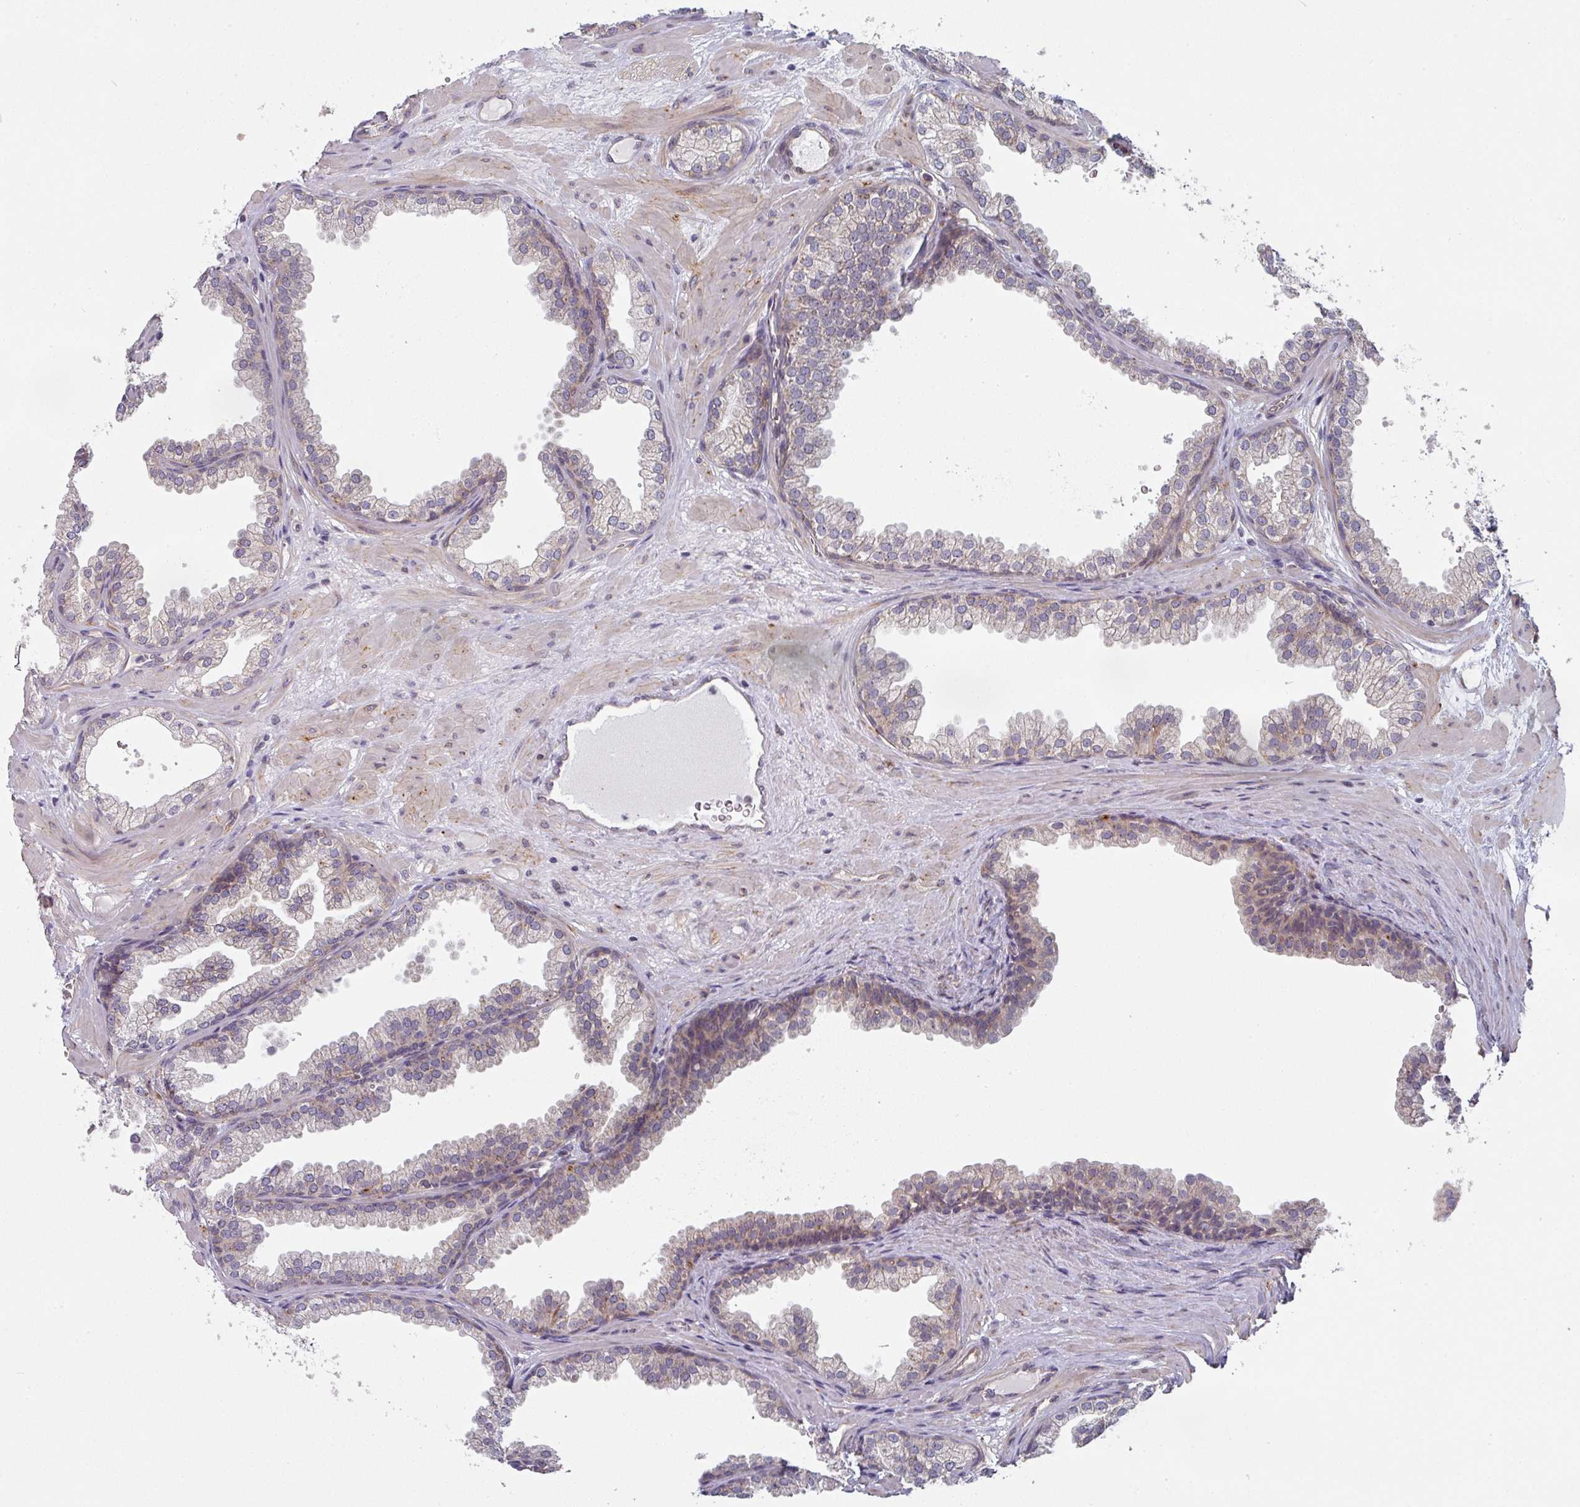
{"staining": {"intensity": "moderate", "quantity": "25%-75%", "location": "cytoplasmic/membranous"}, "tissue": "prostate", "cell_type": "Glandular cells", "image_type": "normal", "snomed": [{"axis": "morphology", "description": "Normal tissue, NOS"}, {"axis": "topography", "description": "Prostate"}], "caption": "The immunohistochemical stain labels moderate cytoplasmic/membranous staining in glandular cells of normal prostate.", "gene": "TAPT1", "patient": {"sex": "male", "age": 37}}